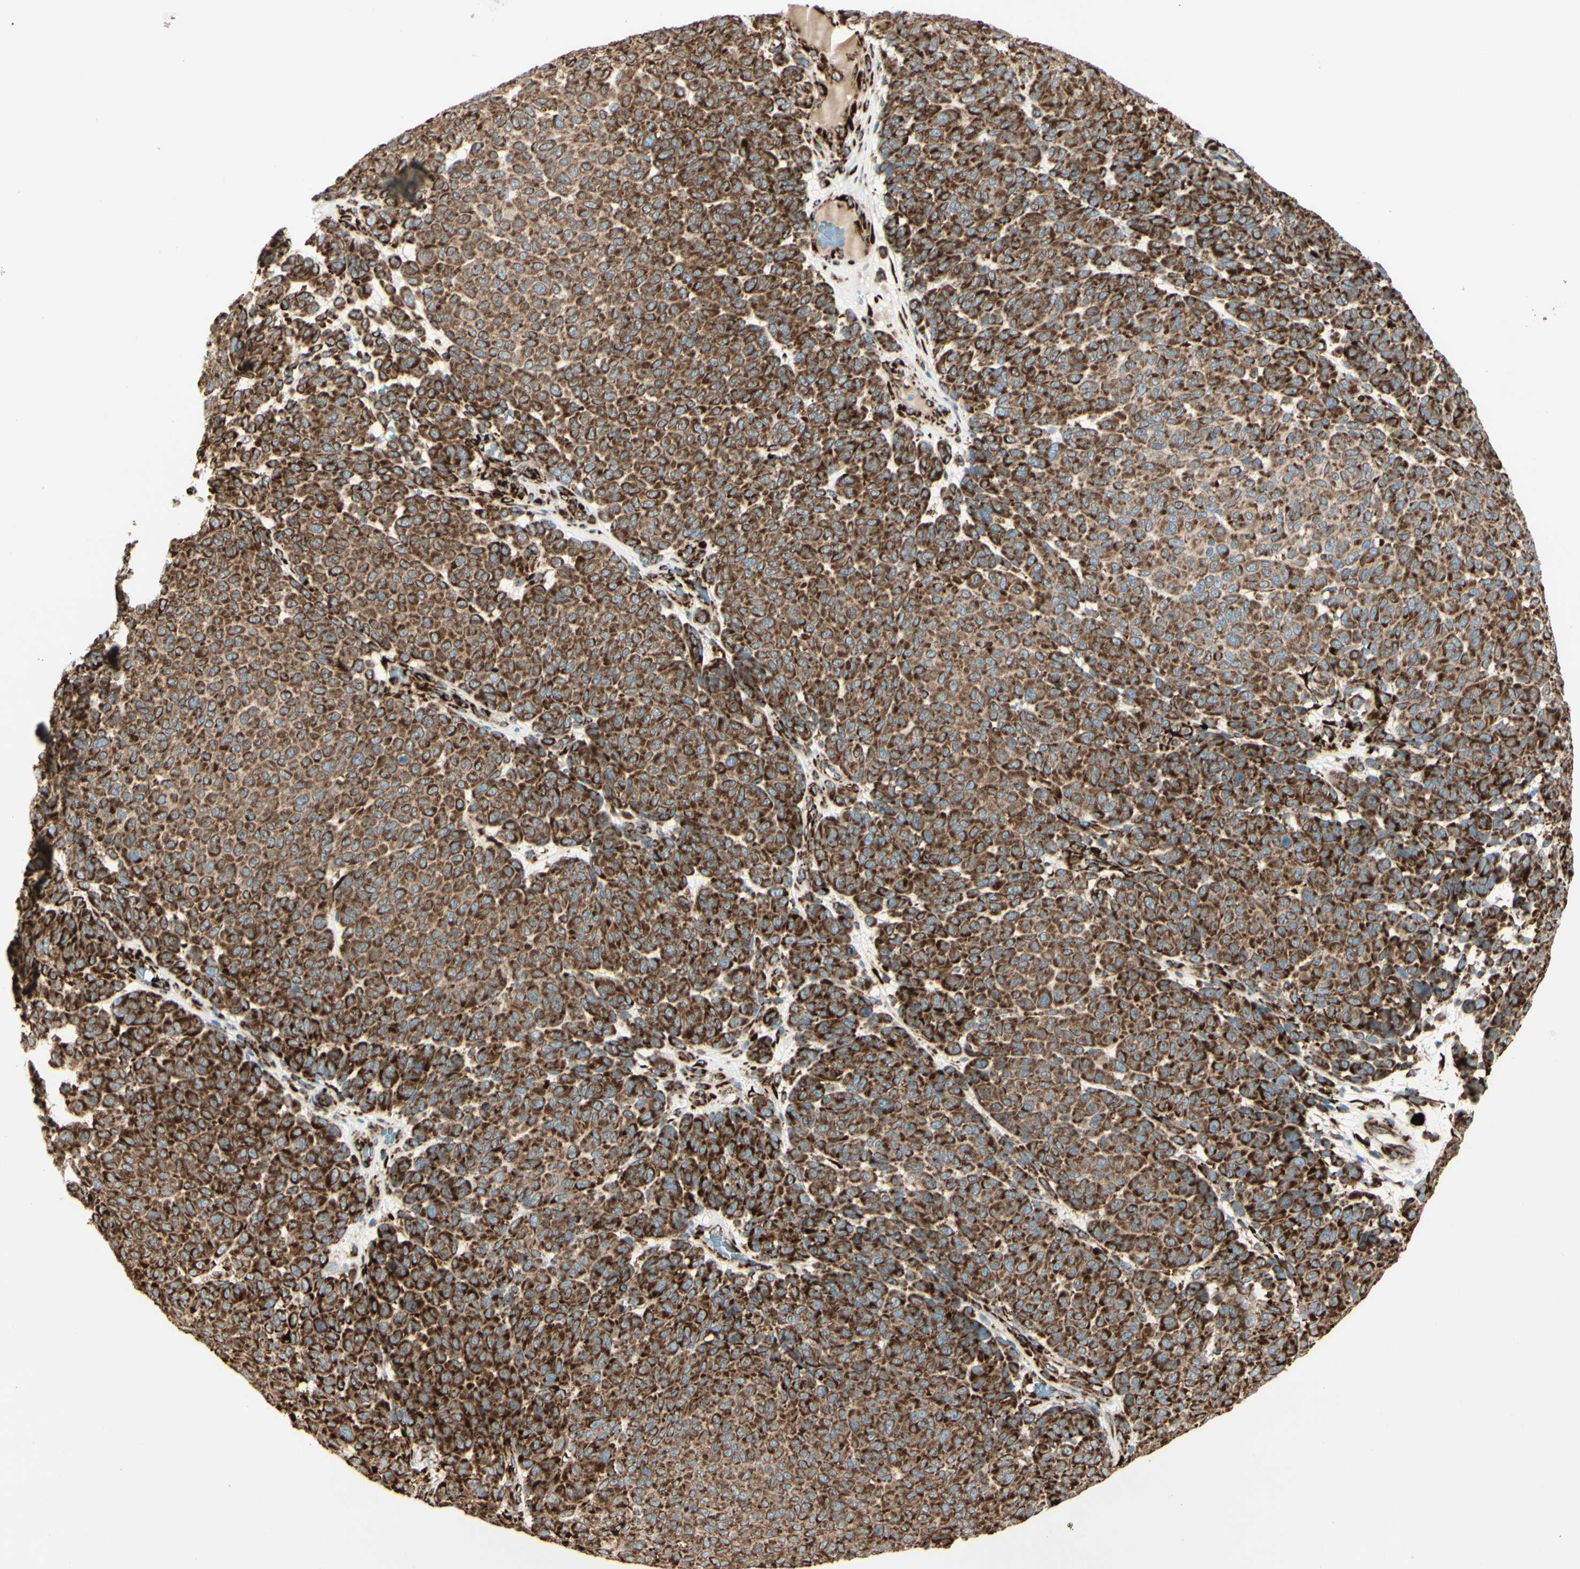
{"staining": {"intensity": "strong", "quantity": ">75%", "location": "cytoplasmic/membranous"}, "tissue": "melanoma", "cell_type": "Tumor cells", "image_type": "cancer", "snomed": [{"axis": "morphology", "description": "Malignant melanoma, NOS"}, {"axis": "topography", "description": "Skin"}], "caption": "This is a photomicrograph of immunohistochemistry staining of malignant melanoma, which shows strong expression in the cytoplasmic/membranous of tumor cells.", "gene": "RRBP1", "patient": {"sex": "male", "age": 59}}